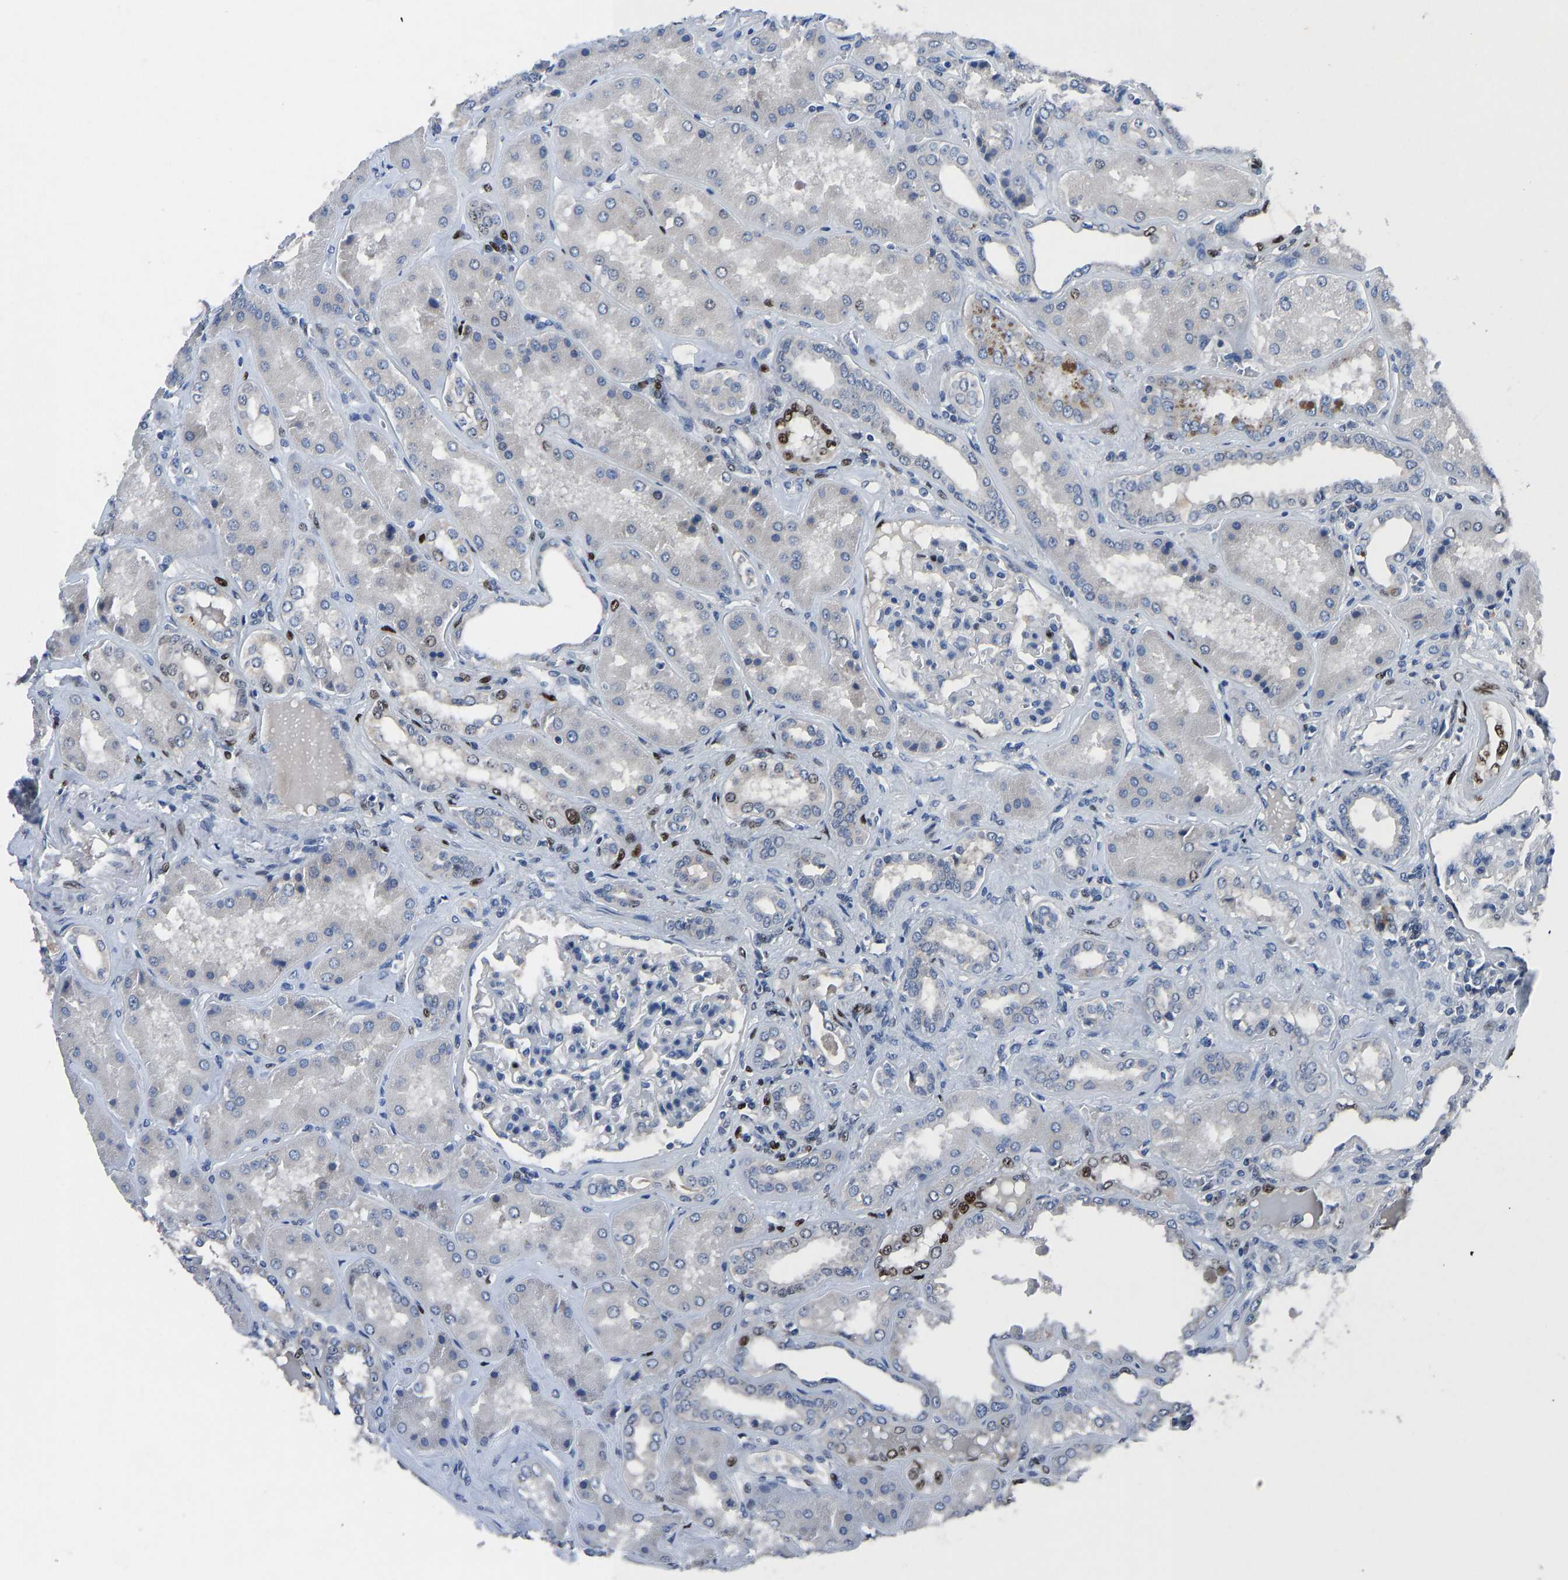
{"staining": {"intensity": "strong", "quantity": "<25%", "location": "nuclear"}, "tissue": "kidney", "cell_type": "Cells in glomeruli", "image_type": "normal", "snomed": [{"axis": "morphology", "description": "Normal tissue, NOS"}, {"axis": "topography", "description": "Kidney"}], "caption": "Unremarkable kidney was stained to show a protein in brown. There is medium levels of strong nuclear staining in approximately <25% of cells in glomeruli.", "gene": "EGR1", "patient": {"sex": "female", "age": 56}}